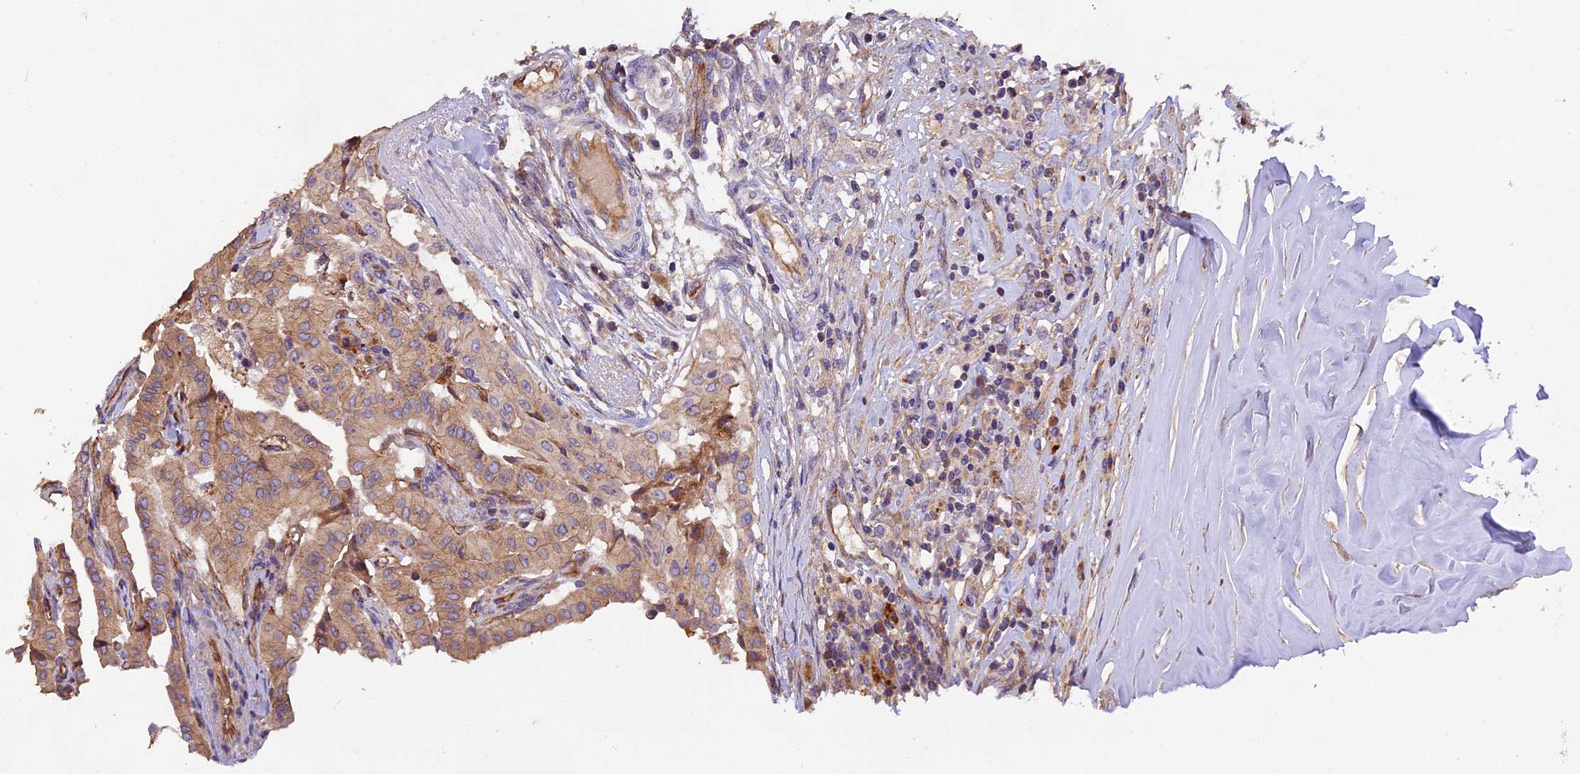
{"staining": {"intensity": "weak", "quantity": "25%-75%", "location": "cytoplasmic/membranous"}, "tissue": "thyroid cancer", "cell_type": "Tumor cells", "image_type": "cancer", "snomed": [{"axis": "morphology", "description": "Papillary adenocarcinoma, NOS"}, {"axis": "topography", "description": "Thyroid gland"}], "caption": "Thyroid cancer tissue exhibits weak cytoplasmic/membranous positivity in approximately 25%-75% of tumor cells (Stains: DAB in brown, nuclei in blue, Microscopy: brightfield microscopy at high magnification).", "gene": "ERMARD", "patient": {"sex": "female", "age": 59}}